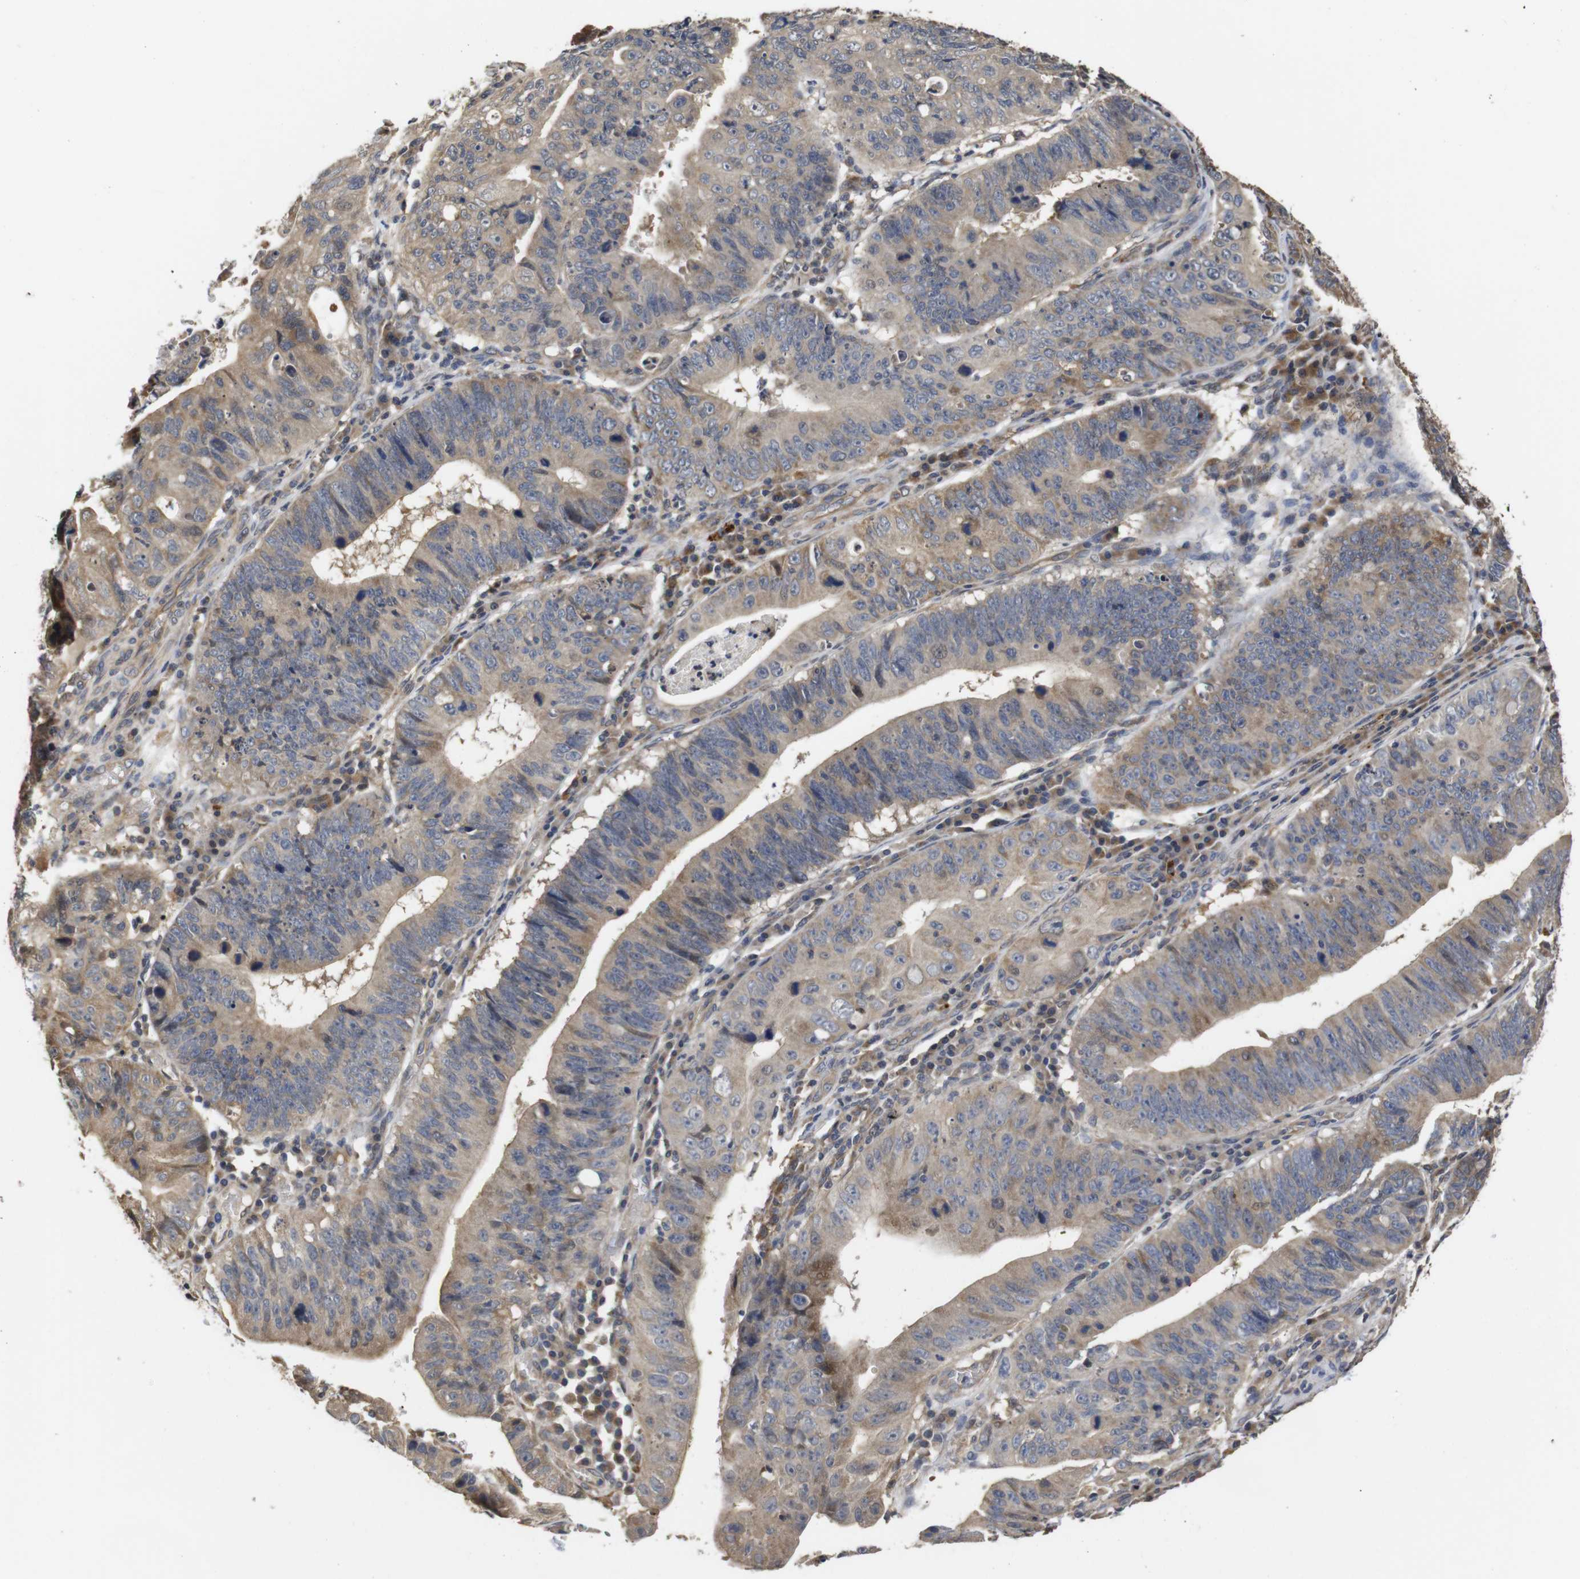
{"staining": {"intensity": "weak", "quantity": ">75%", "location": "cytoplasmic/membranous"}, "tissue": "stomach cancer", "cell_type": "Tumor cells", "image_type": "cancer", "snomed": [{"axis": "morphology", "description": "Adenocarcinoma, NOS"}, {"axis": "topography", "description": "Stomach"}], "caption": "IHC photomicrograph of neoplastic tissue: stomach cancer (adenocarcinoma) stained using immunohistochemistry shows low levels of weak protein expression localized specifically in the cytoplasmic/membranous of tumor cells, appearing as a cytoplasmic/membranous brown color.", "gene": "PTPN14", "patient": {"sex": "male", "age": 59}}